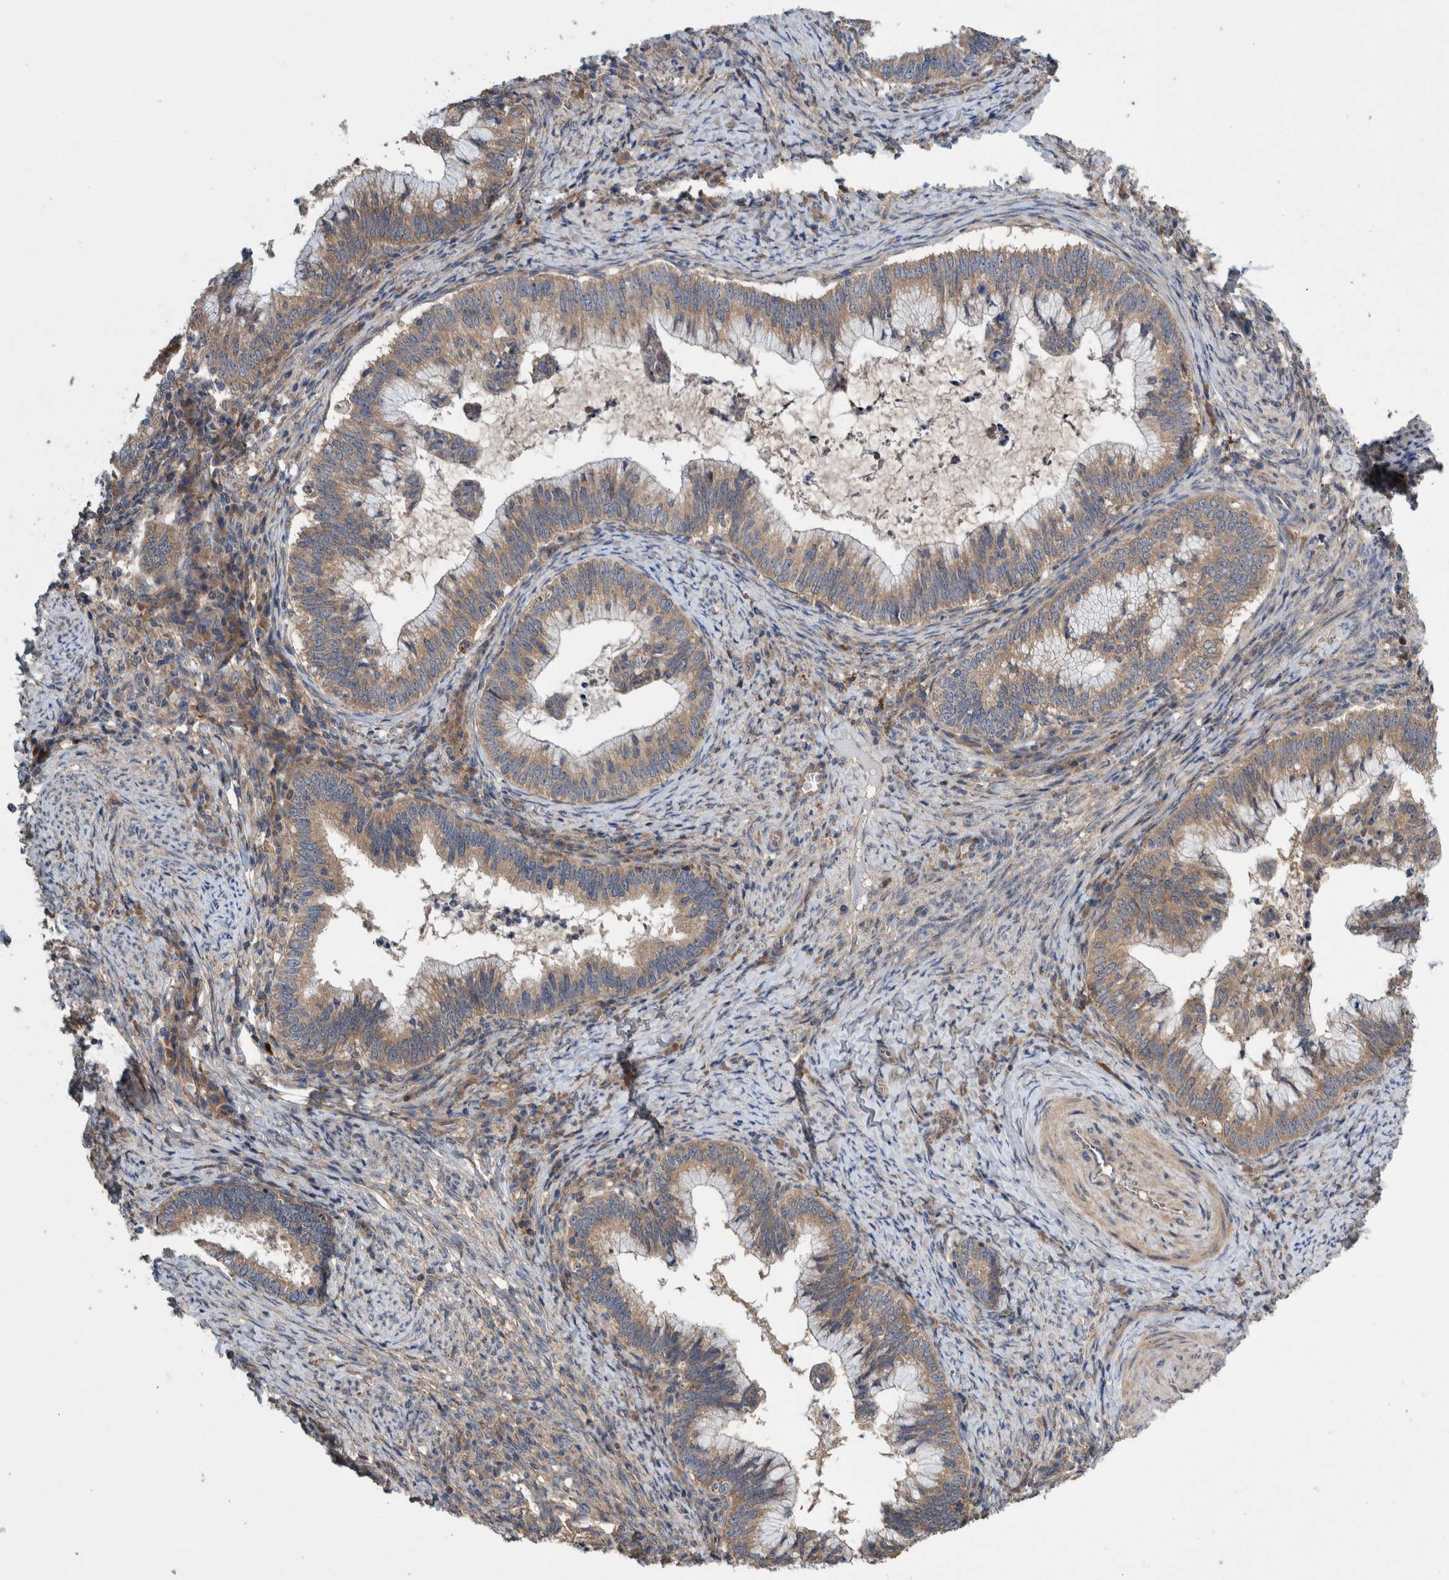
{"staining": {"intensity": "weak", "quantity": ">75%", "location": "cytoplasmic/membranous"}, "tissue": "cervical cancer", "cell_type": "Tumor cells", "image_type": "cancer", "snomed": [{"axis": "morphology", "description": "Adenocarcinoma, NOS"}, {"axis": "topography", "description": "Cervix"}], "caption": "Cervical adenocarcinoma was stained to show a protein in brown. There is low levels of weak cytoplasmic/membranous staining in approximately >75% of tumor cells. Nuclei are stained in blue.", "gene": "PIK3R6", "patient": {"sex": "female", "age": 36}}